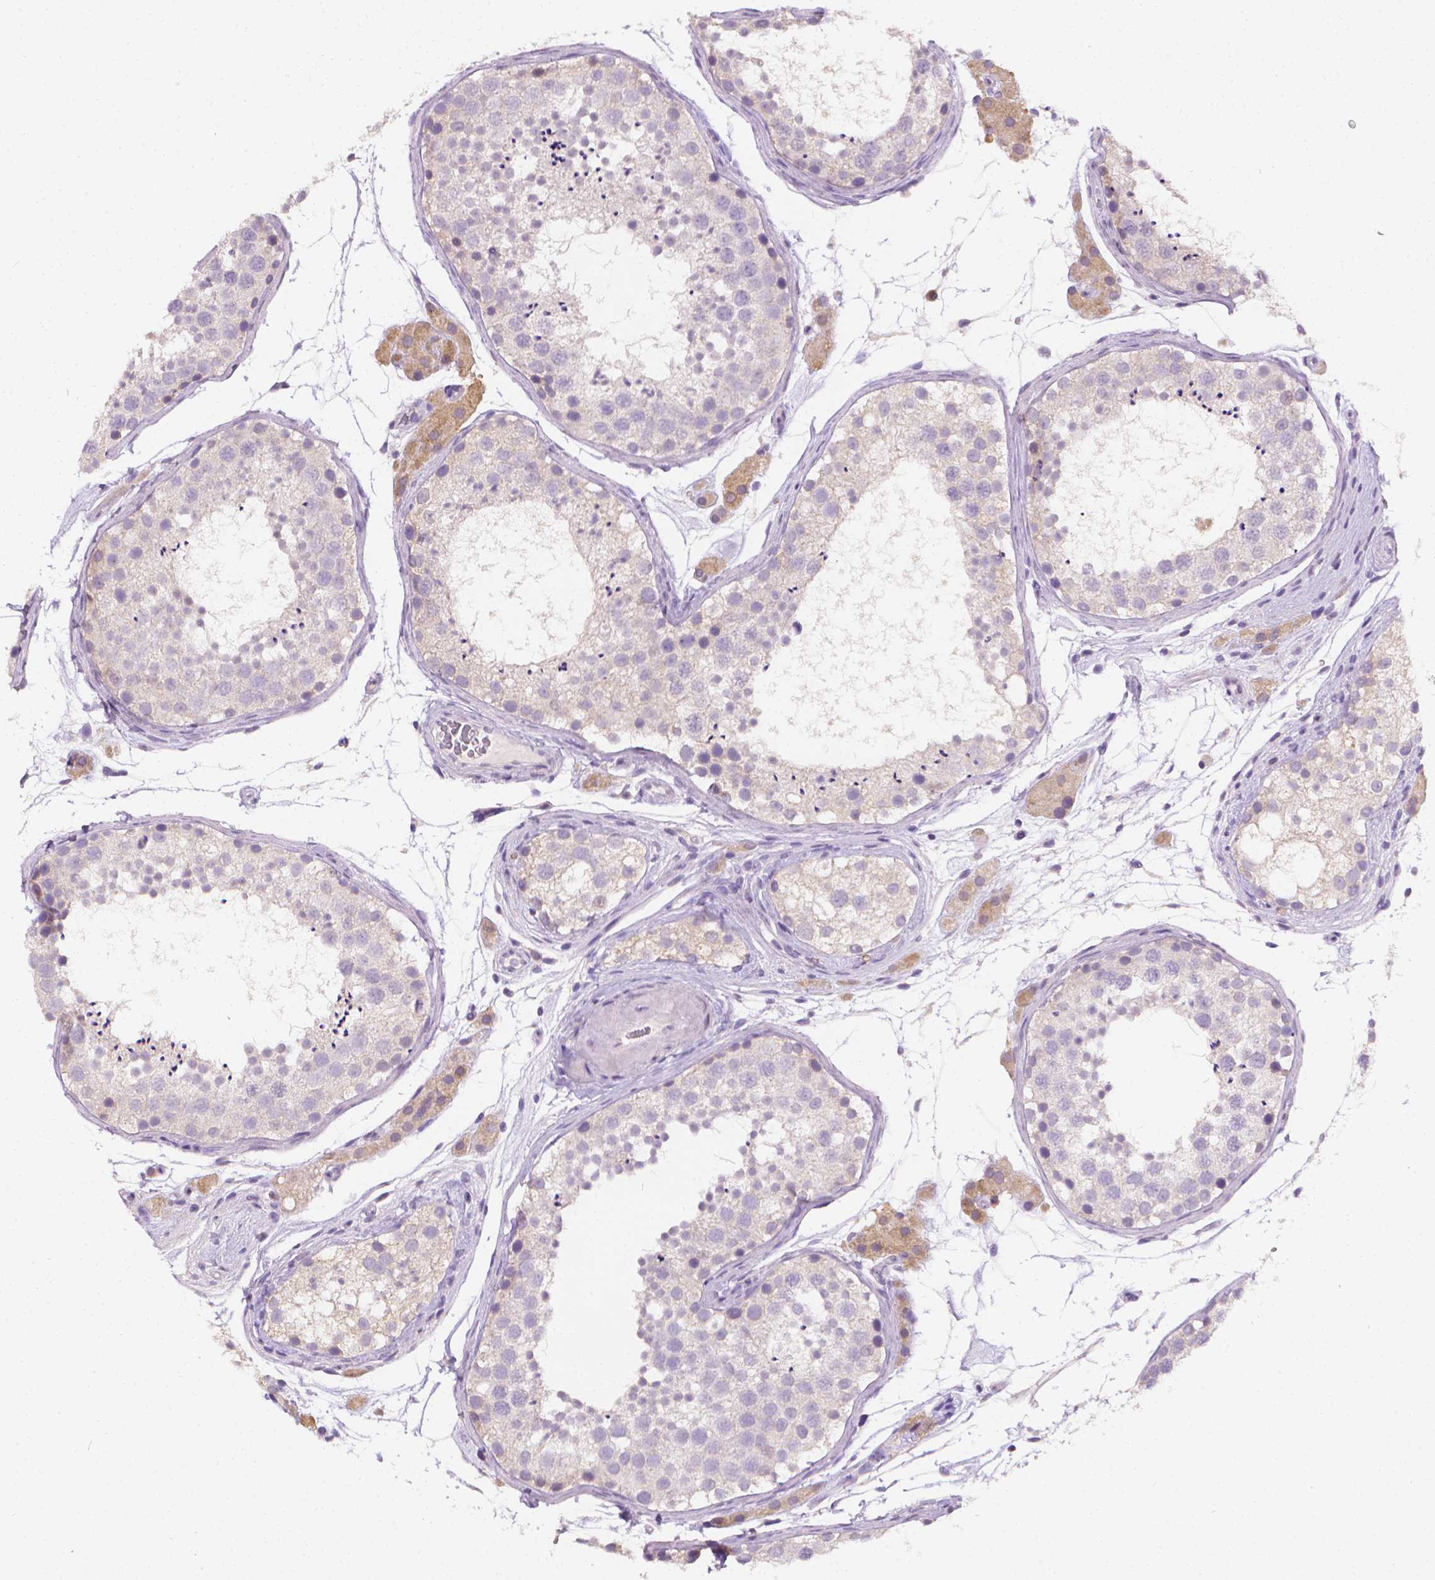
{"staining": {"intensity": "negative", "quantity": "none", "location": "none"}, "tissue": "testis", "cell_type": "Cells in seminiferous ducts", "image_type": "normal", "snomed": [{"axis": "morphology", "description": "Normal tissue, NOS"}, {"axis": "topography", "description": "Testis"}], "caption": "This micrograph is of normal testis stained with immunohistochemistry (IHC) to label a protein in brown with the nuclei are counter-stained blue. There is no staining in cells in seminiferous ducts. (IHC, brightfield microscopy, high magnification).", "gene": "FASN", "patient": {"sex": "male", "age": 41}}